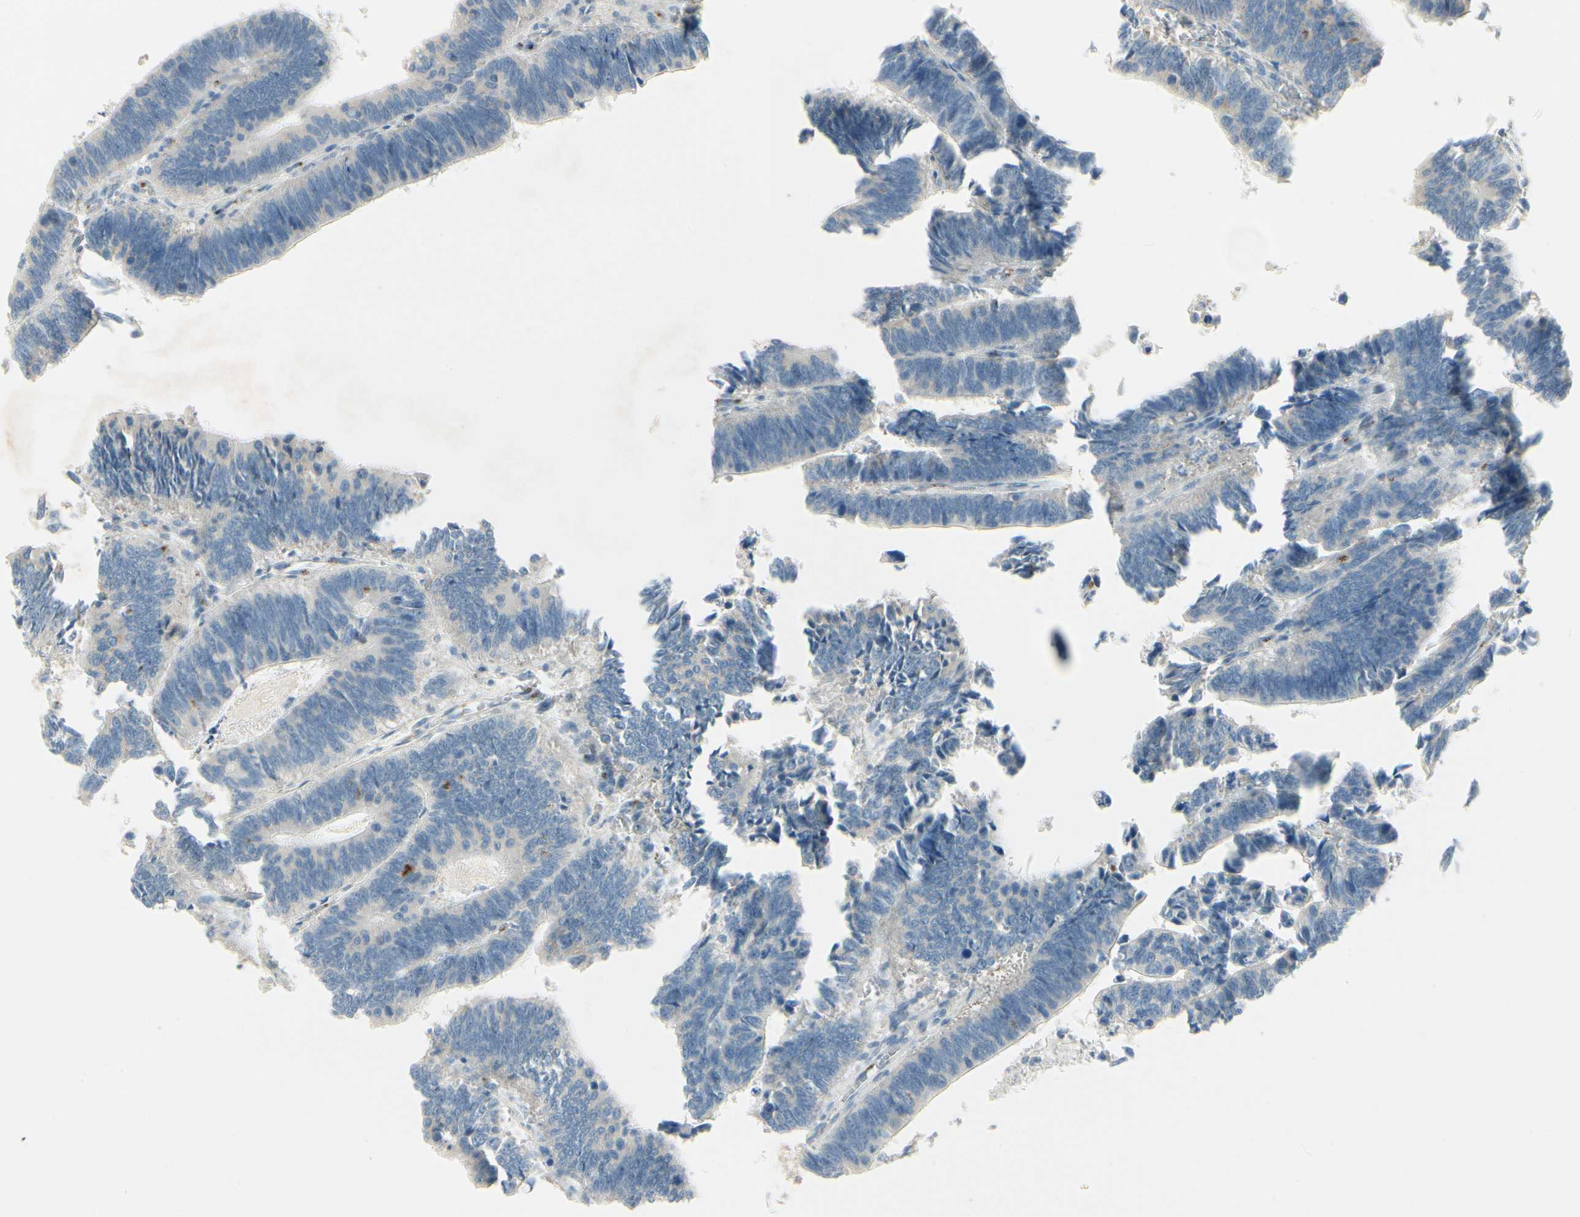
{"staining": {"intensity": "negative", "quantity": "none", "location": "none"}, "tissue": "colorectal cancer", "cell_type": "Tumor cells", "image_type": "cancer", "snomed": [{"axis": "morphology", "description": "Adenocarcinoma, NOS"}, {"axis": "topography", "description": "Colon"}], "caption": "Immunohistochemistry (IHC) image of neoplastic tissue: human colorectal cancer (adenocarcinoma) stained with DAB shows no significant protein staining in tumor cells. (DAB (3,3'-diaminobenzidine) immunohistochemistry with hematoxylin counter stain).", "gene": "MANSC1", "patient": {"sex": "male", "age": 72}}